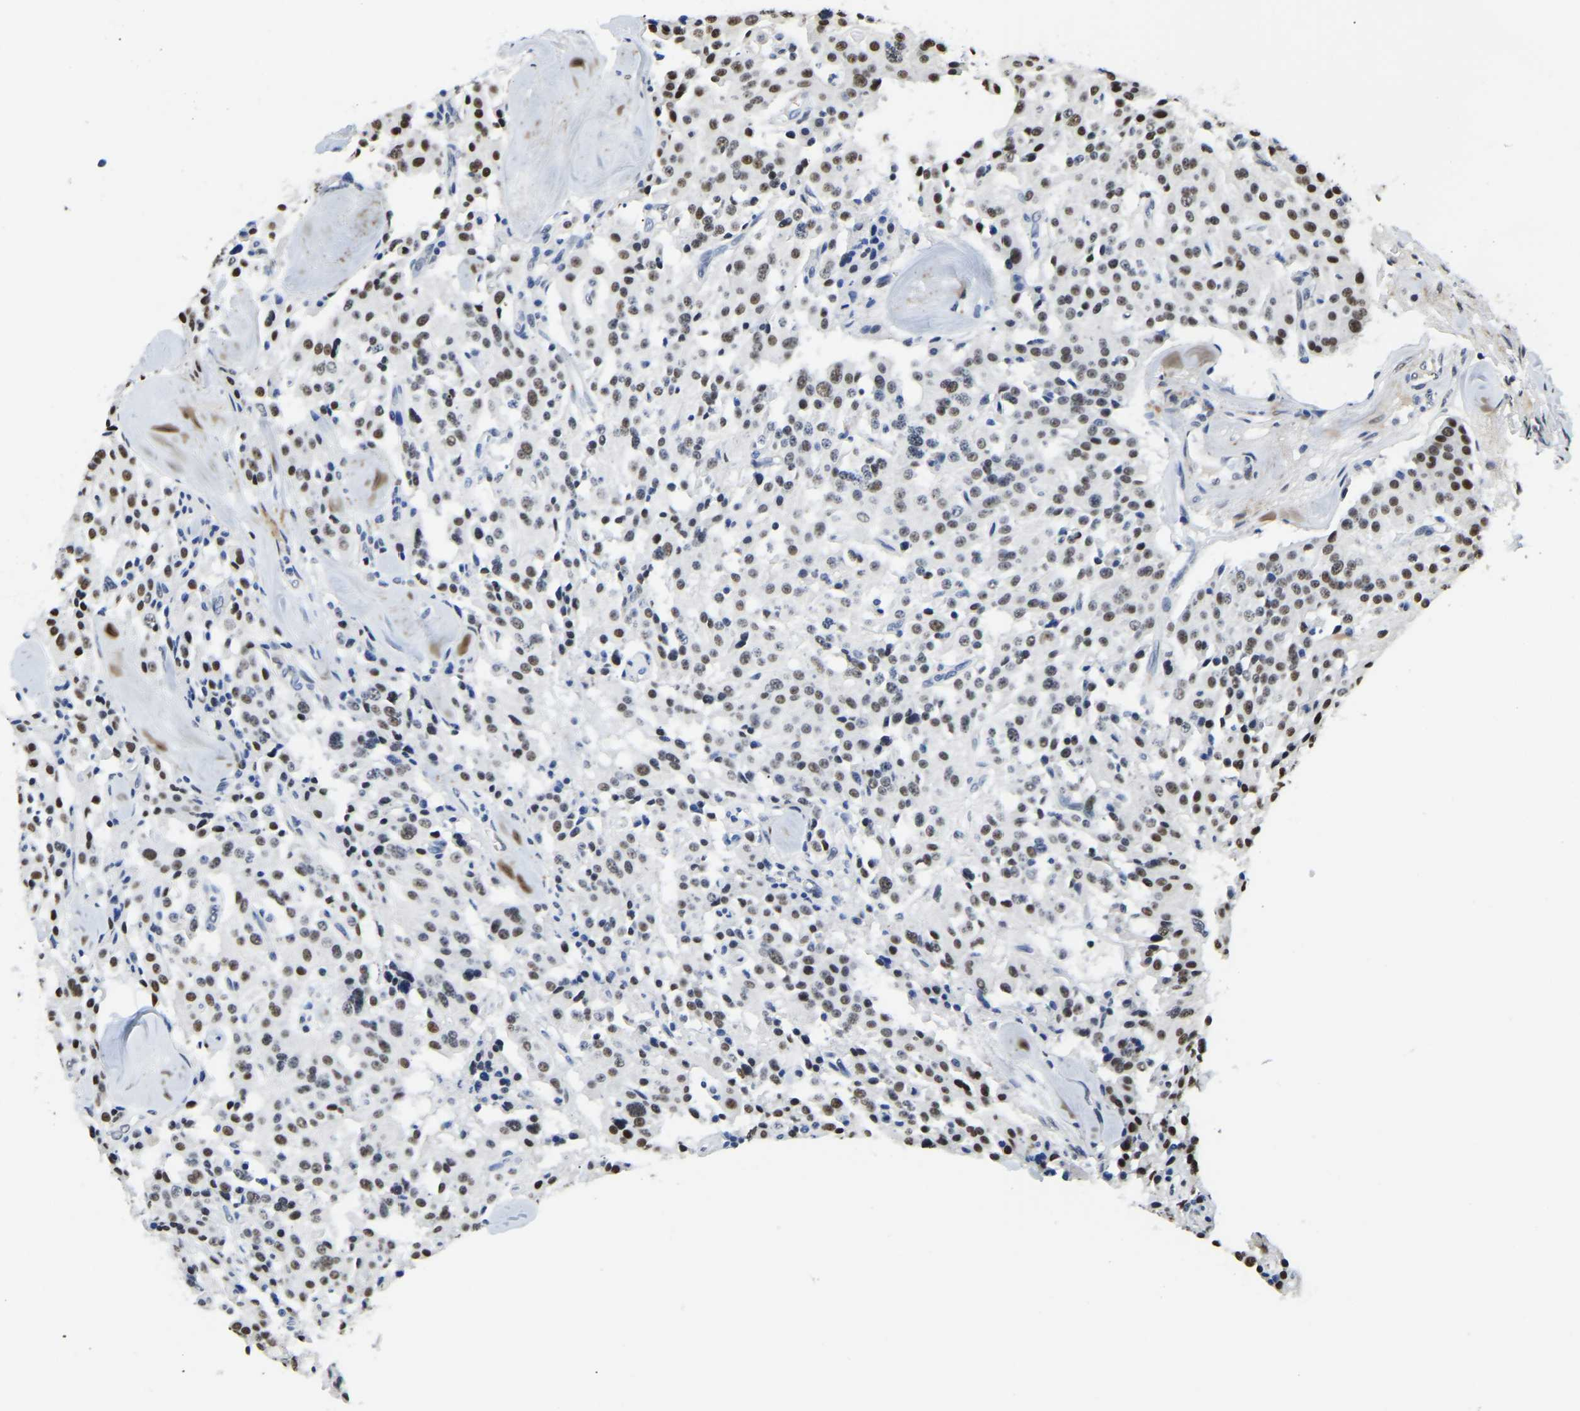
{"staining": {"intensity": "moderate", "quantity": ">75%", "location": "nuclear"}, "tissue": "carcinoid", "cell_type": "Tumor cells", "image_type": "cancer", "snomed": [{"axis": "morphology", "description": "Carcinoid, malignant, NOS"}, {"axis": "topography", "description": "Lung"}], "caption": "High-power microscopy captured an immunohistochemistry (IHC) image of carcinoid (malignant), revealing moderate nuclear expression in about >75% of tumor cells.", "gene": "UBA1", "patient": {"sex": "male", "age": 30}}